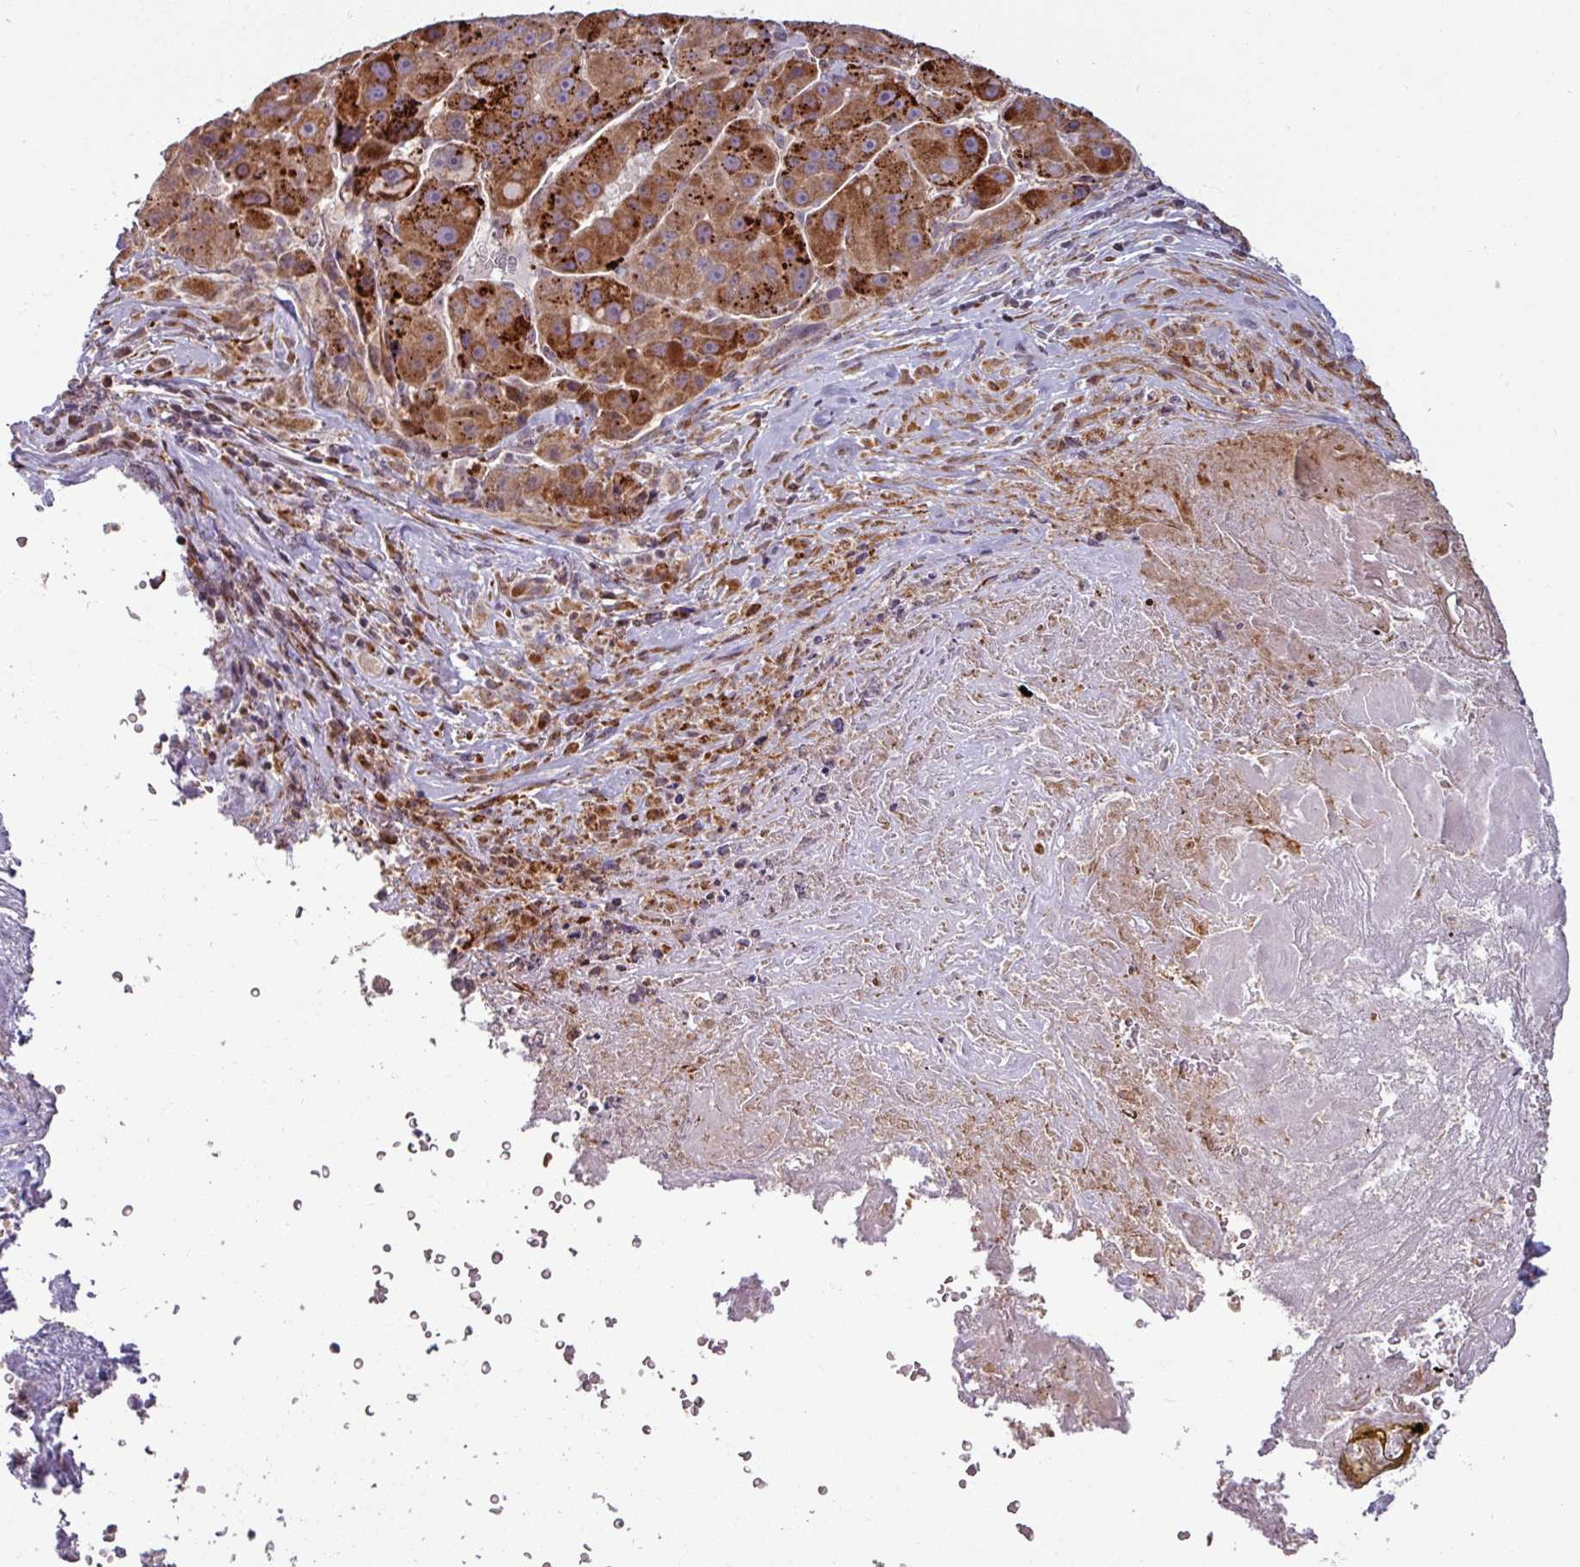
{"staining": {"intensity": "strong", "quantity": ">75%", "location": "cytoplasmic/membranous"}, "tissue": "liver cancer", "cell_type": "Tumor cells", "image_type": "cancer", "snomed": [{"axis": "morphology", "description": "Carcinoma, Hepatocellular, NOS"}, {"axis": "topography", "description": "Liver"}], "caption": "DAB immunohistochemical staining of liver cancer reveals strong cytoplasmic/membranous protein expression in about >75% of tumor cells.", "gene": "MAGT1", "patient": {"sex": "male", "age": 76}}